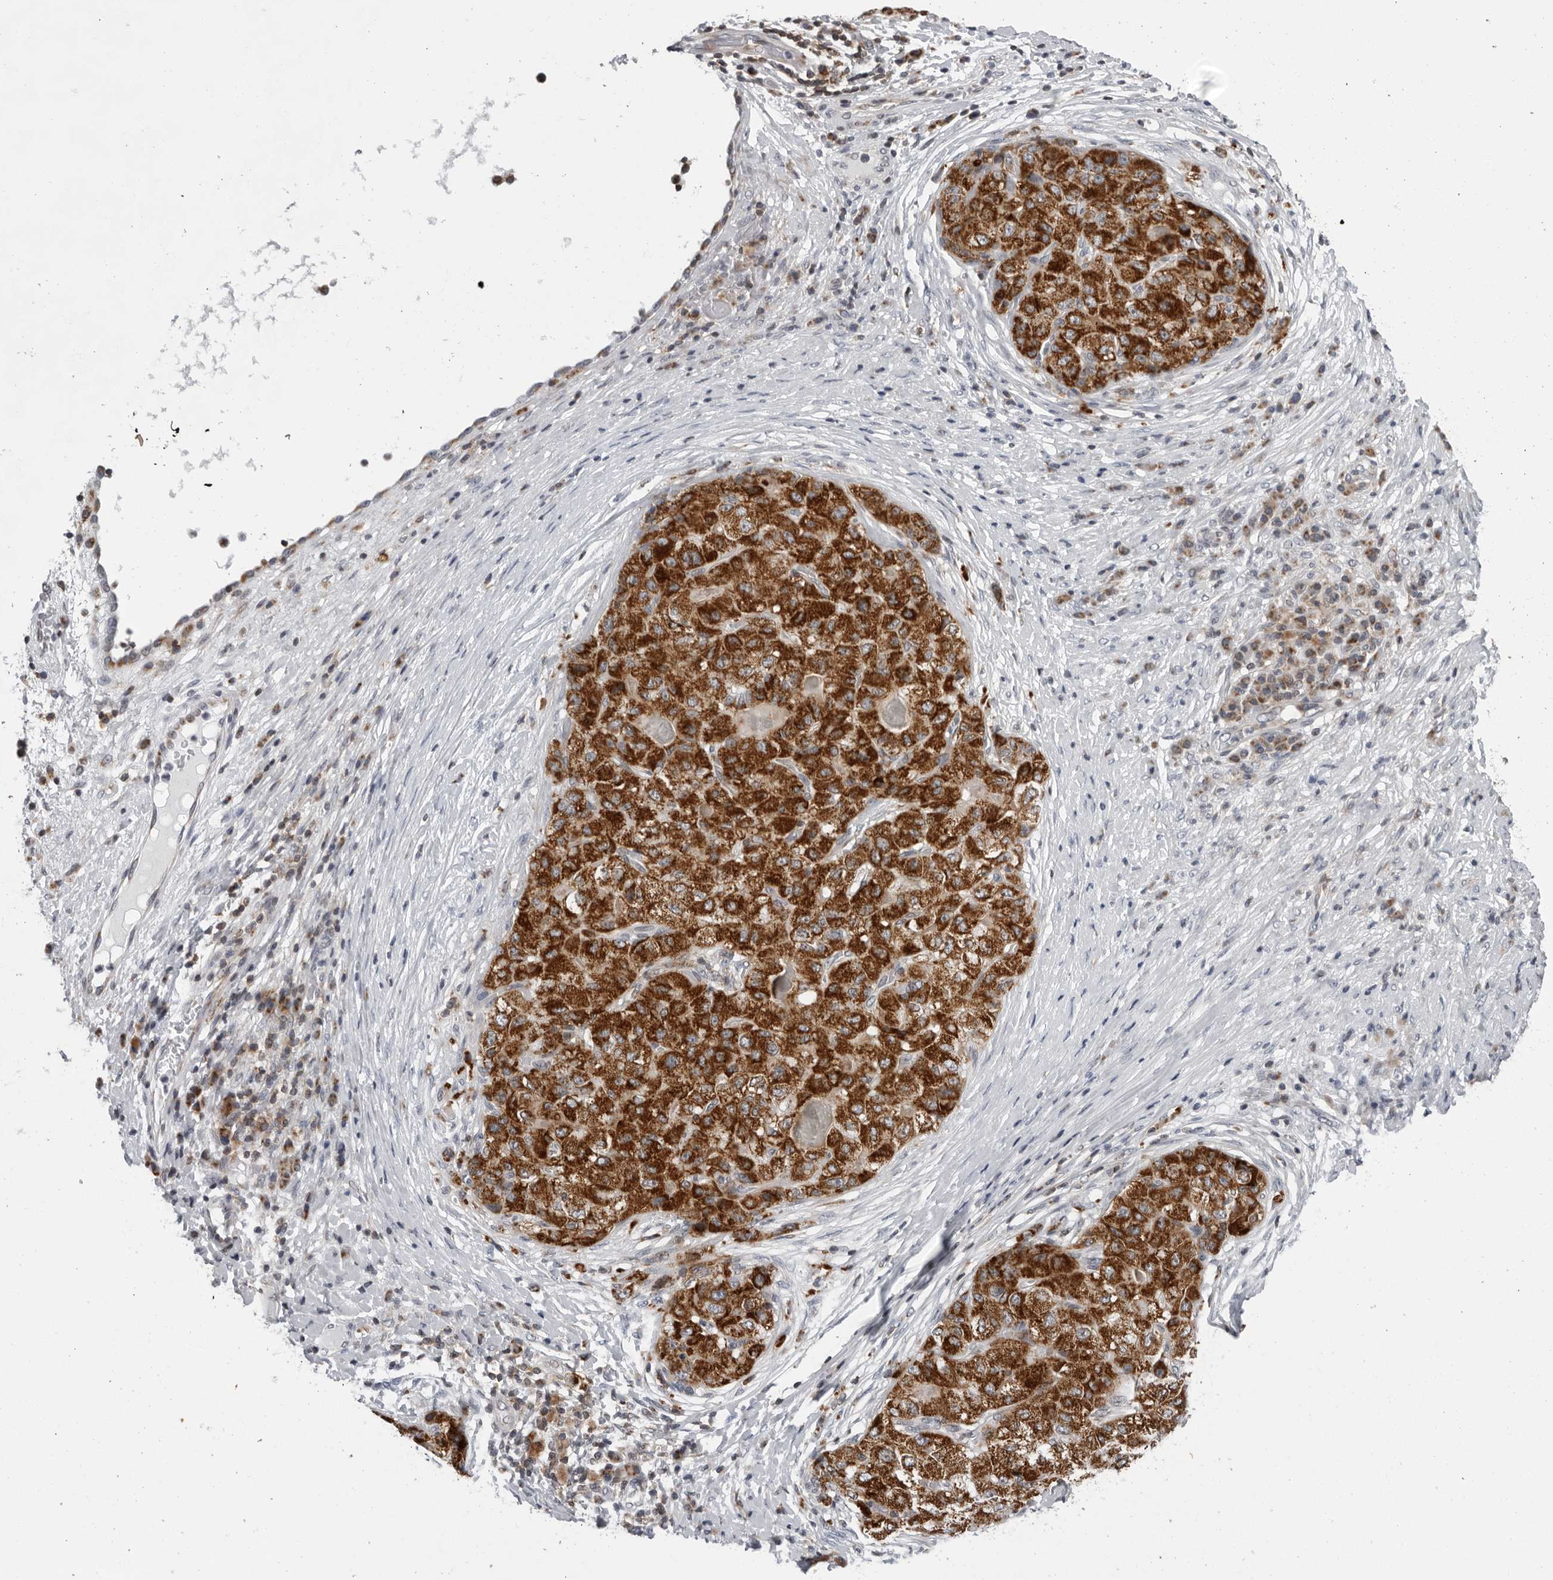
{"staining": {"intensity": "strong", "quantity": ">75%", "location": "cytoplasmic/membranous"}, "tissue": "liver cancer", "cell_type": "Tumor cells", "image_type": "cancer", "snomed": [{"axis": "morphology", "description": "Carcinoma, Hepatocellular, NOS"}, {"axis": "topography", "description": "Liver"}], "caption": "Liver cancer stained with DAB IHC exhibits high levels of strong cytoplasmic/membranous expression in approximately >75% of tumor cells.", "gene": "CPT2", "patient": {"sex": "male", "age": 80}}